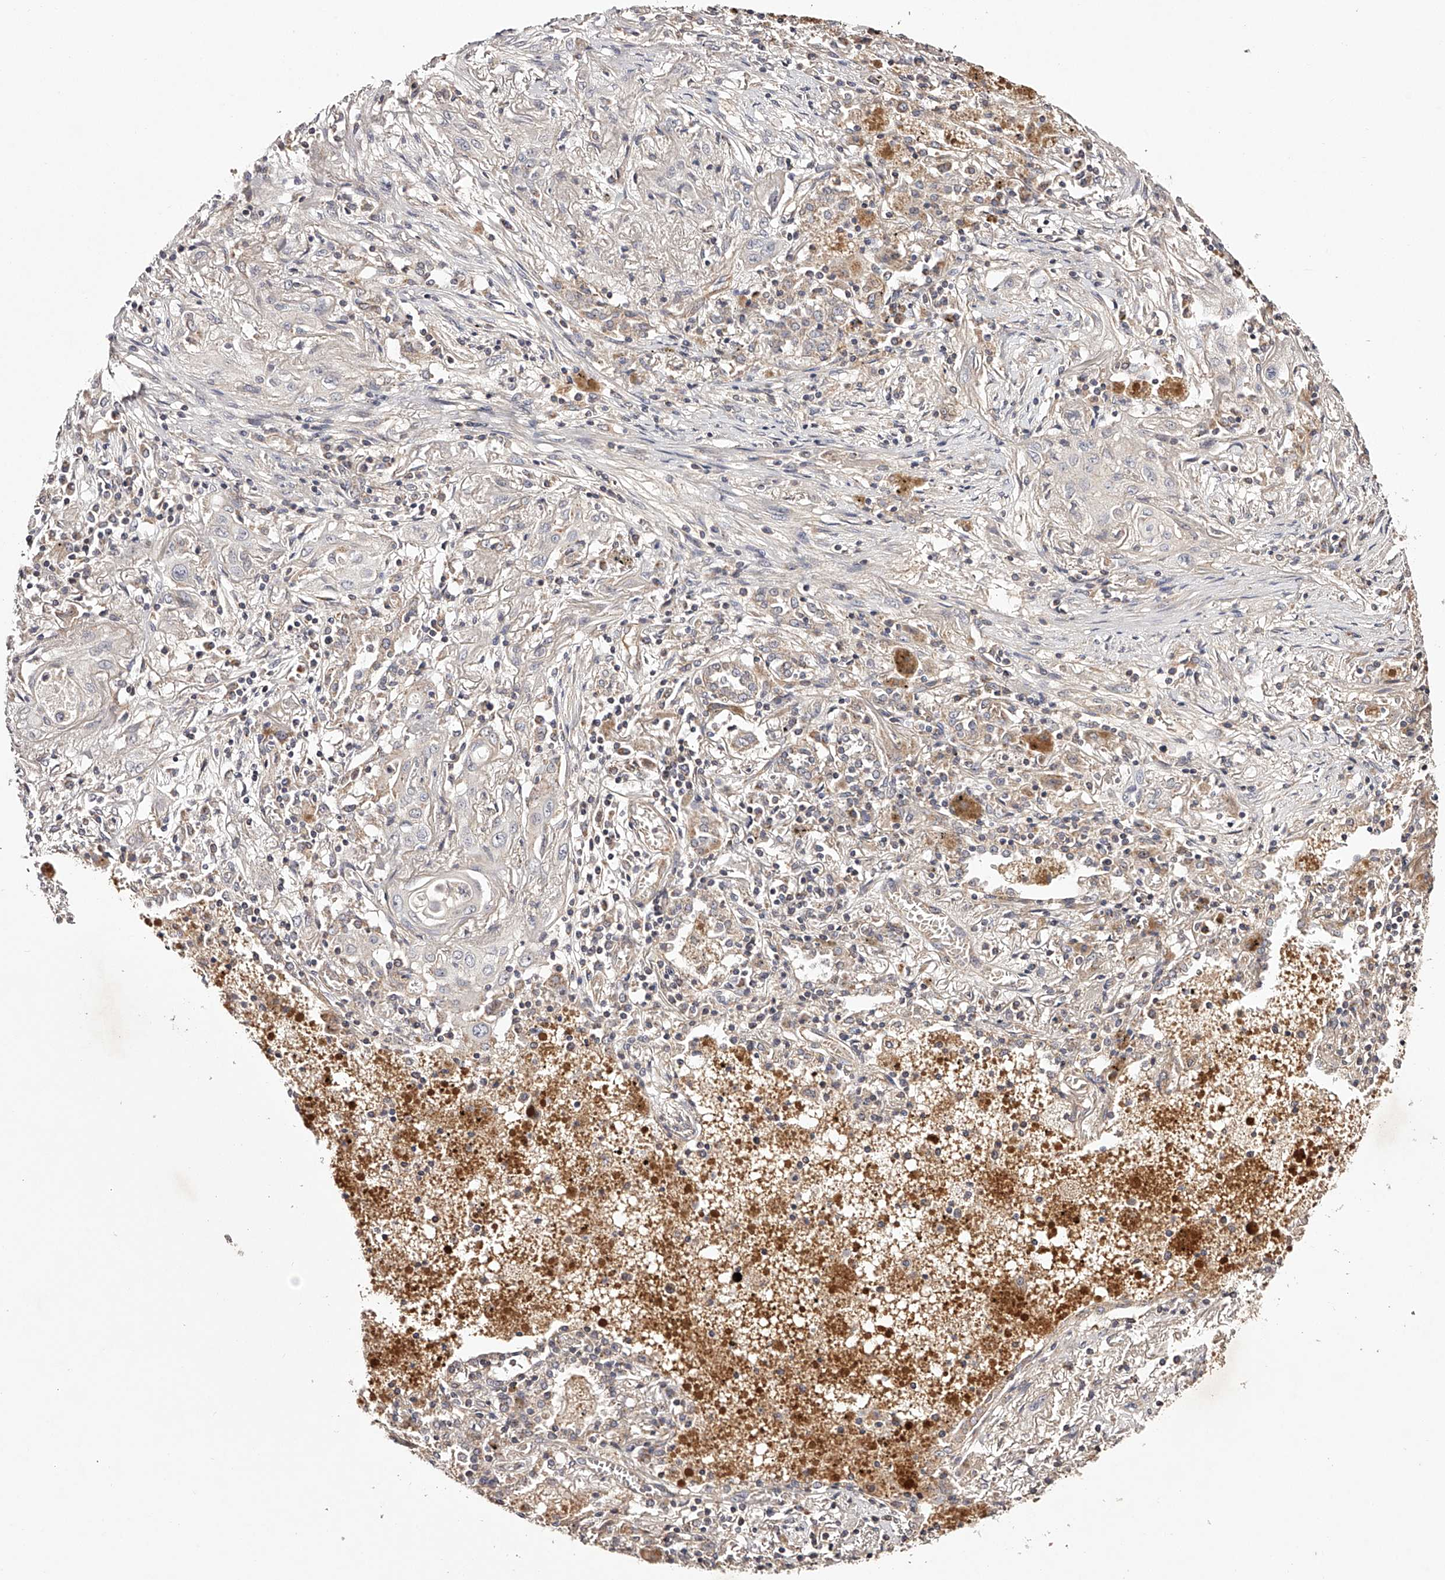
{"staining": {"intensity": "negative", "quantity": "none", "location": "none"}, "tissue": "lung cancer", "cell_type": "Tumor cells", "image_type": "cancer", "snomed": [{"axis": "morphology", "description": "Squamous cell carcinoma, NOS"}, {"axis": "topography", "description": "Lung"}], "caption": "Immunohistochemistry histopathology image of human squamous cell carcinoma (lung) stained for a protein (brown), which shows no expression in tumor cells.", "gene": "USP21", "patient": {"sex": "female", "age": 47}}